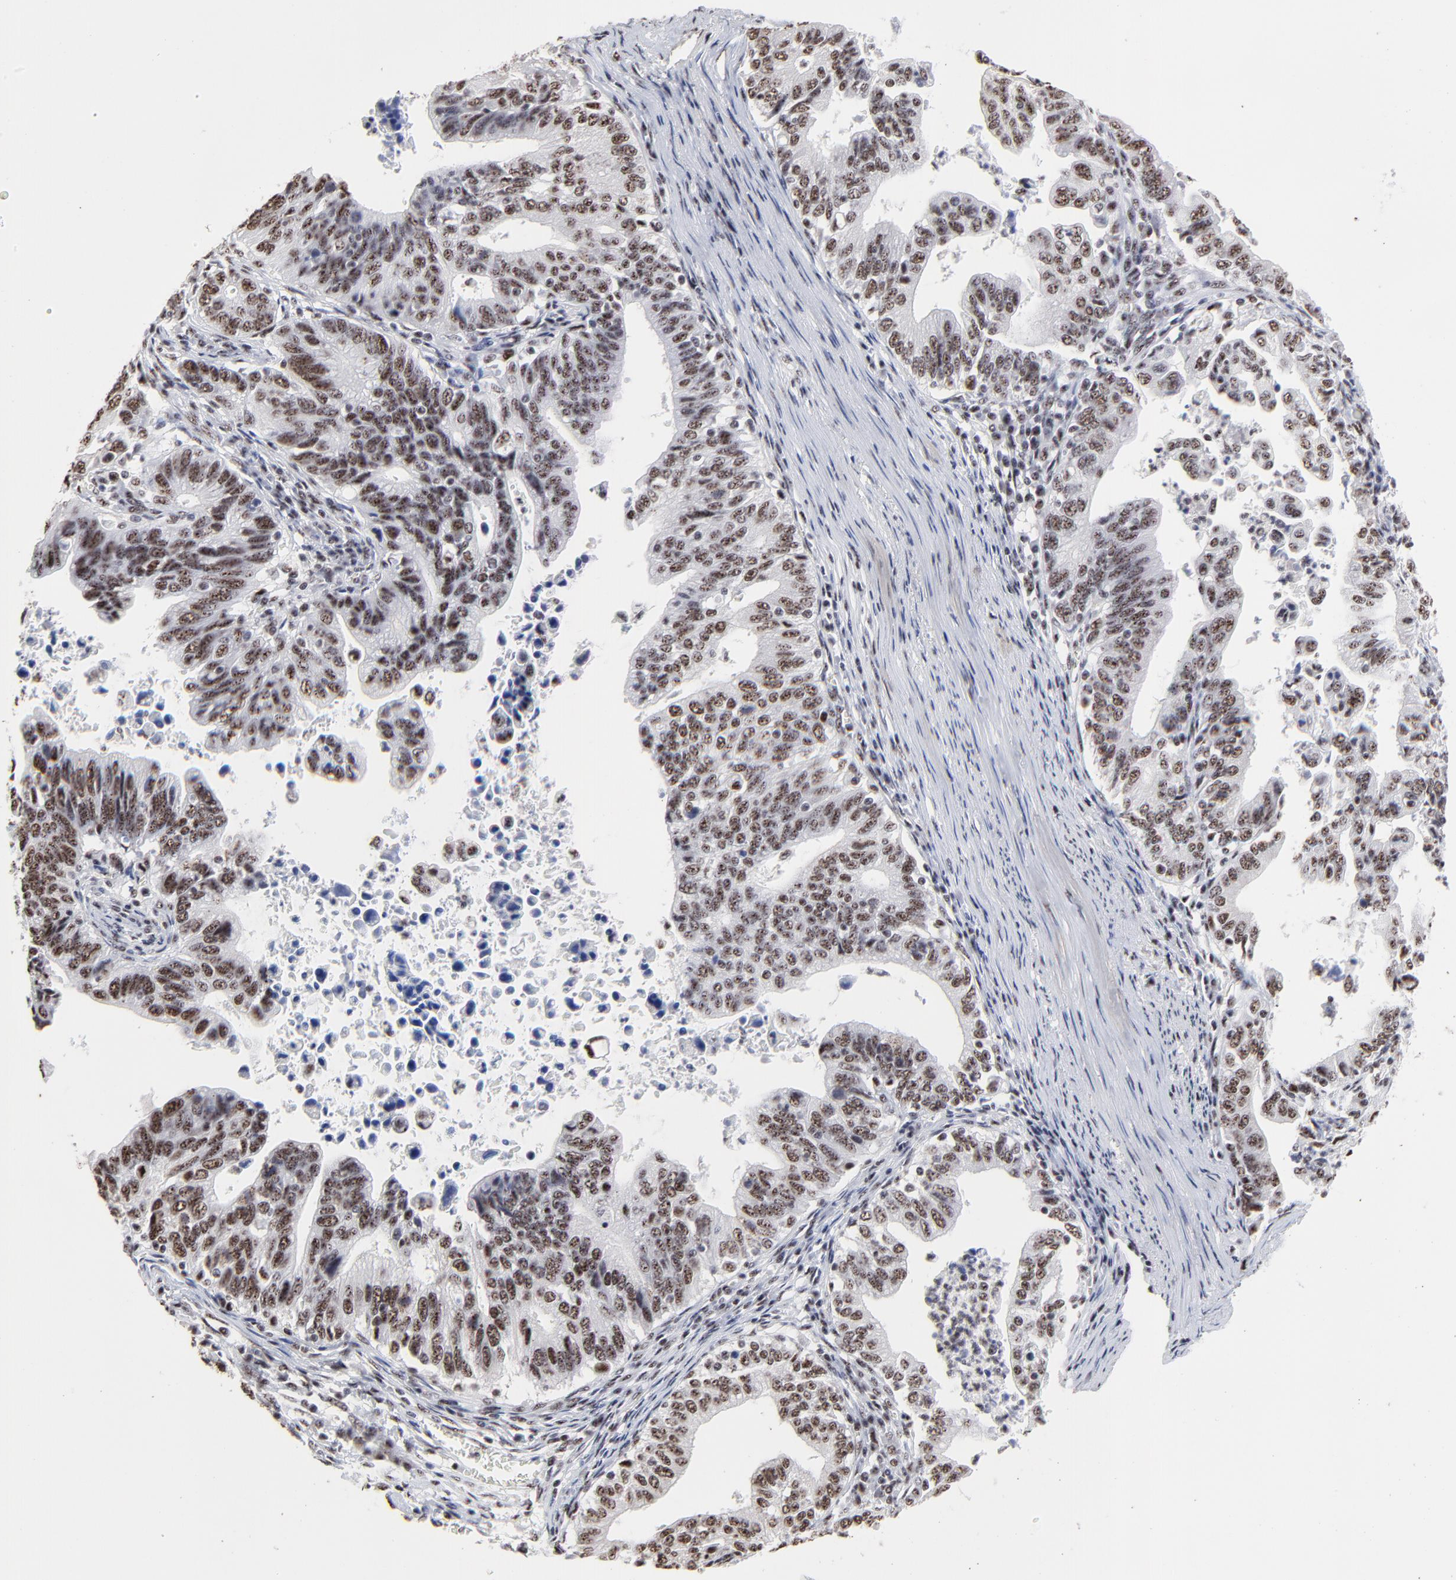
{"staining": {"intensity": "weak", "quantity": ">75%", "location": "nuclear"}, "tissue": "stomach cancer", "cell_type": "Tumor cells", "image_type": "cancer", "snomed": [{"axis": "morphology", "description": "Adenocarcinoma, NOS"}, {"axis": "topography", "description": "Stomach, upper"}], "caption": "Immunohistochemistry (IHC) micrograph of adenocarcinoma (stomach) stained for a protein (brown), which reveals low levels of weak nuclear expression in approximately >75% of tumor cells.", "gene": "MBD4", "patient": {"sex": "female", "age": 50}}